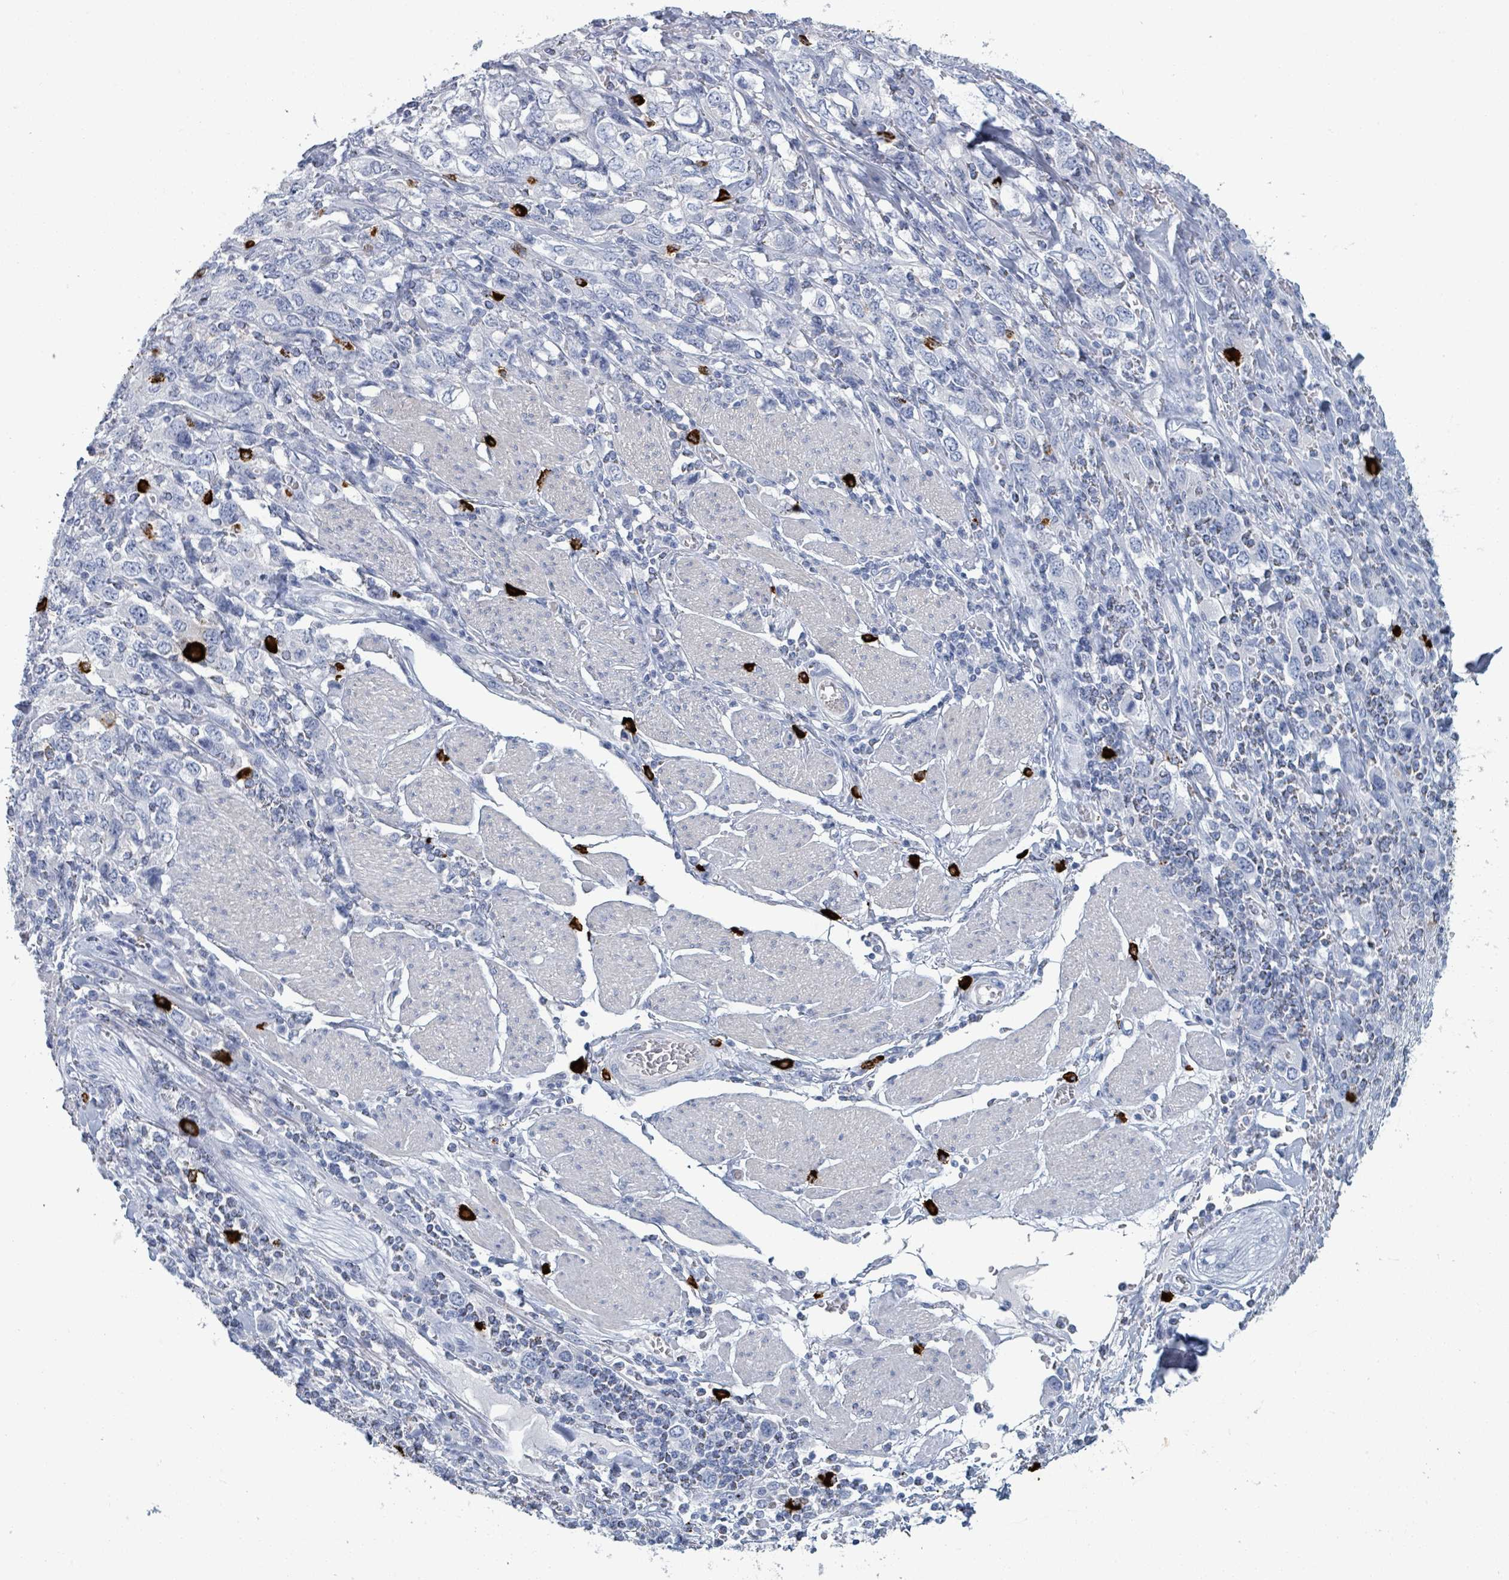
{"staining": {"intensity": "negative", "quantity": "none", "location": "none"}, "tissue": "stomach cancer", "cell_type": "Tumor cells", "image_type": "cancer", "snomed": [{"axis": "morphology", "description": "Adenocarcinoma, NOS"}, {"axis": "topography", "description": "Stomach, upper"}, {"axis": "topography", "description": "Stomach"}], "caption": "An immunohistochemistry image of stomach cancer is shown. There is no staining in tumor cells of stomach cancer.", "gene": "VPS13D", "patient": {"sex": "male", "age": 62}}